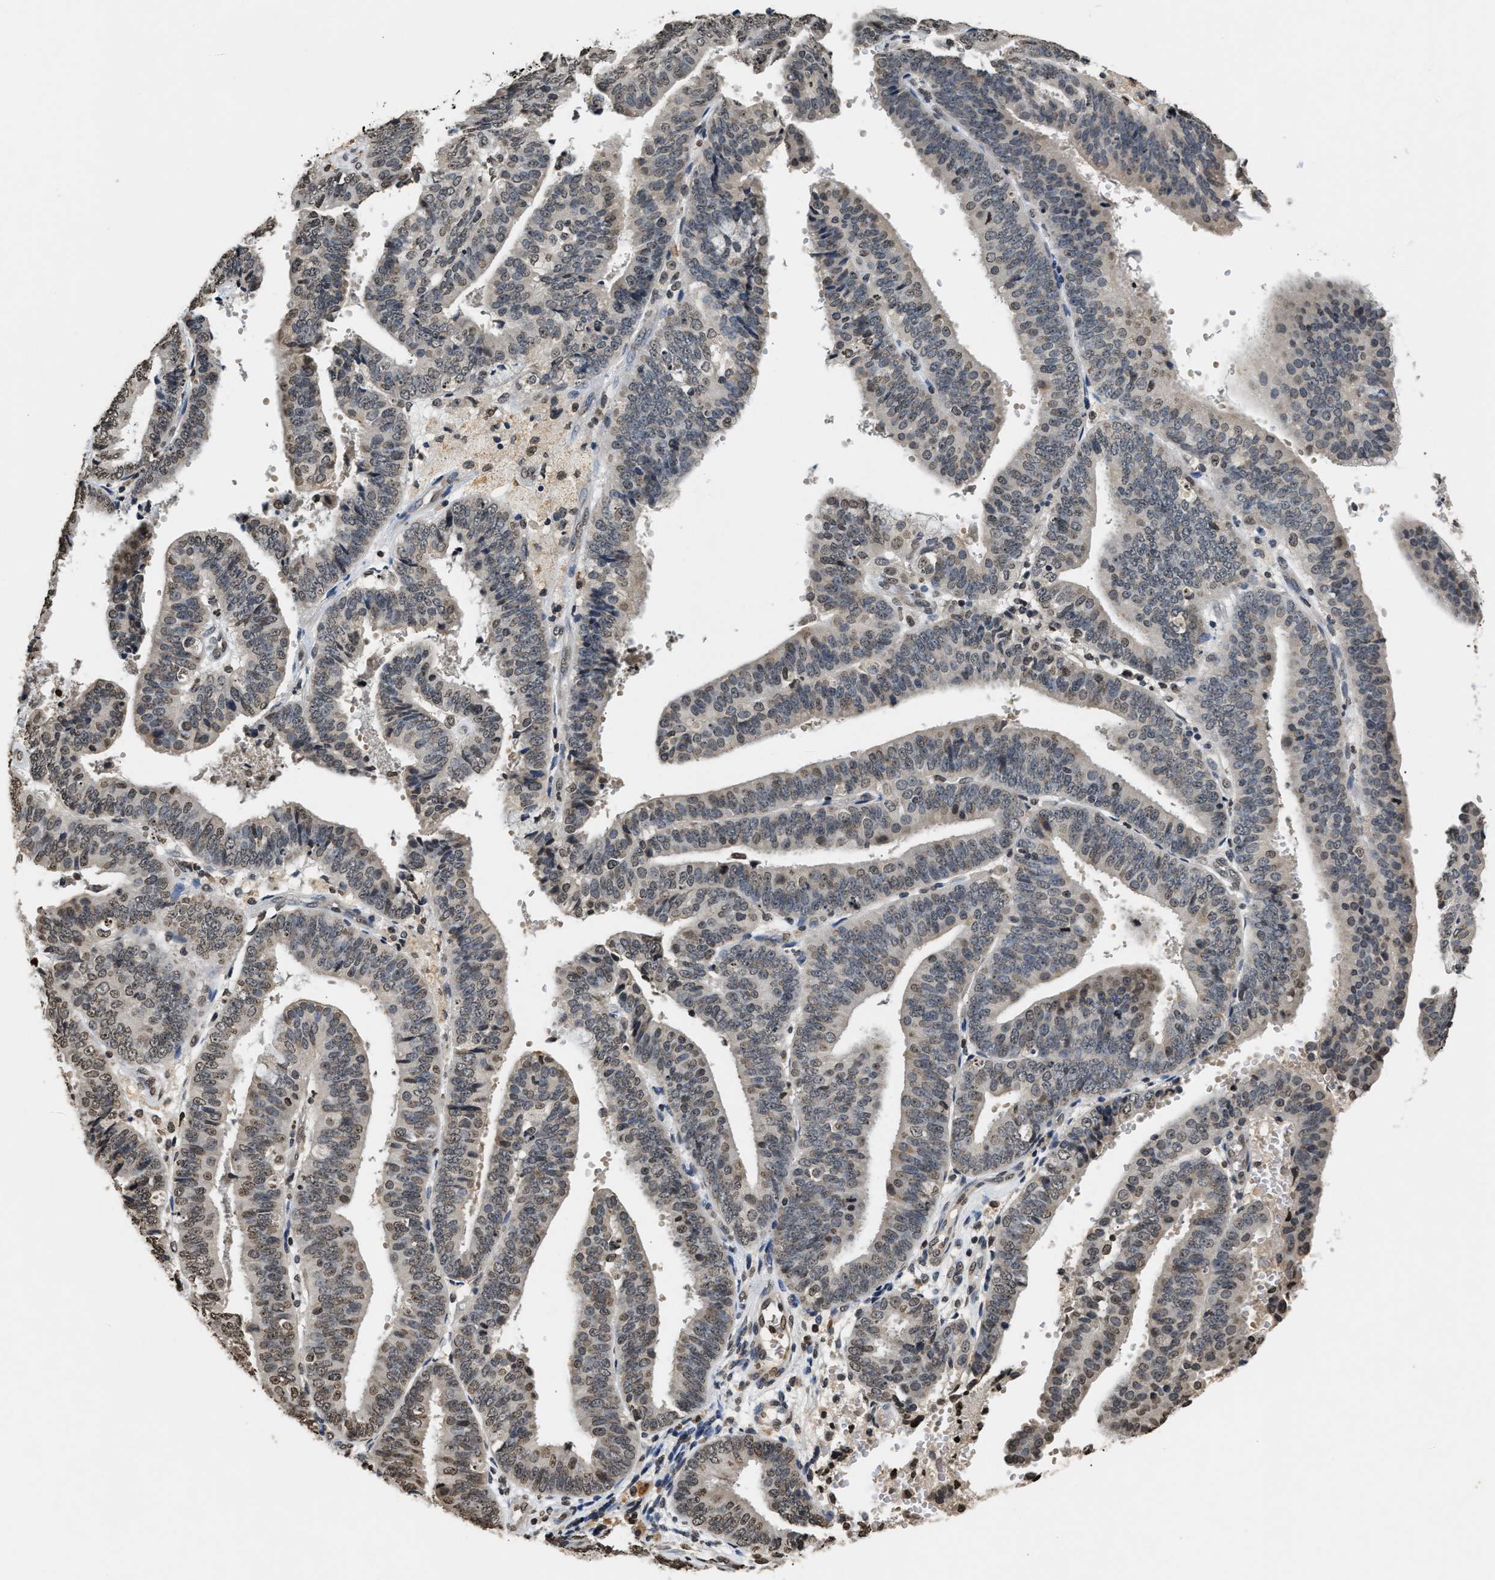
{"staining": {"intensity": "weak", "quantity": "25%-75%", "location": "nuclear"}, "tissue": "endometrial cancer", "cell_type": "Tumor cells", "image_type": "cancer", "snomed": [{"axis": "morphology", "description": "Adenocarcinoma, NOS"}, {"axis": "topography", "description": "Endometrium"}], "caption": "A brown stain labels weak nuclear positivity of a protein in adenocarcinoma (endometrial) tumor cells. Immunohistochemistry stains the protein in brown and the nuclei are stained blue.", "gene": "DNASE1L3", "patient": {"sex": "female", "age": 63}}